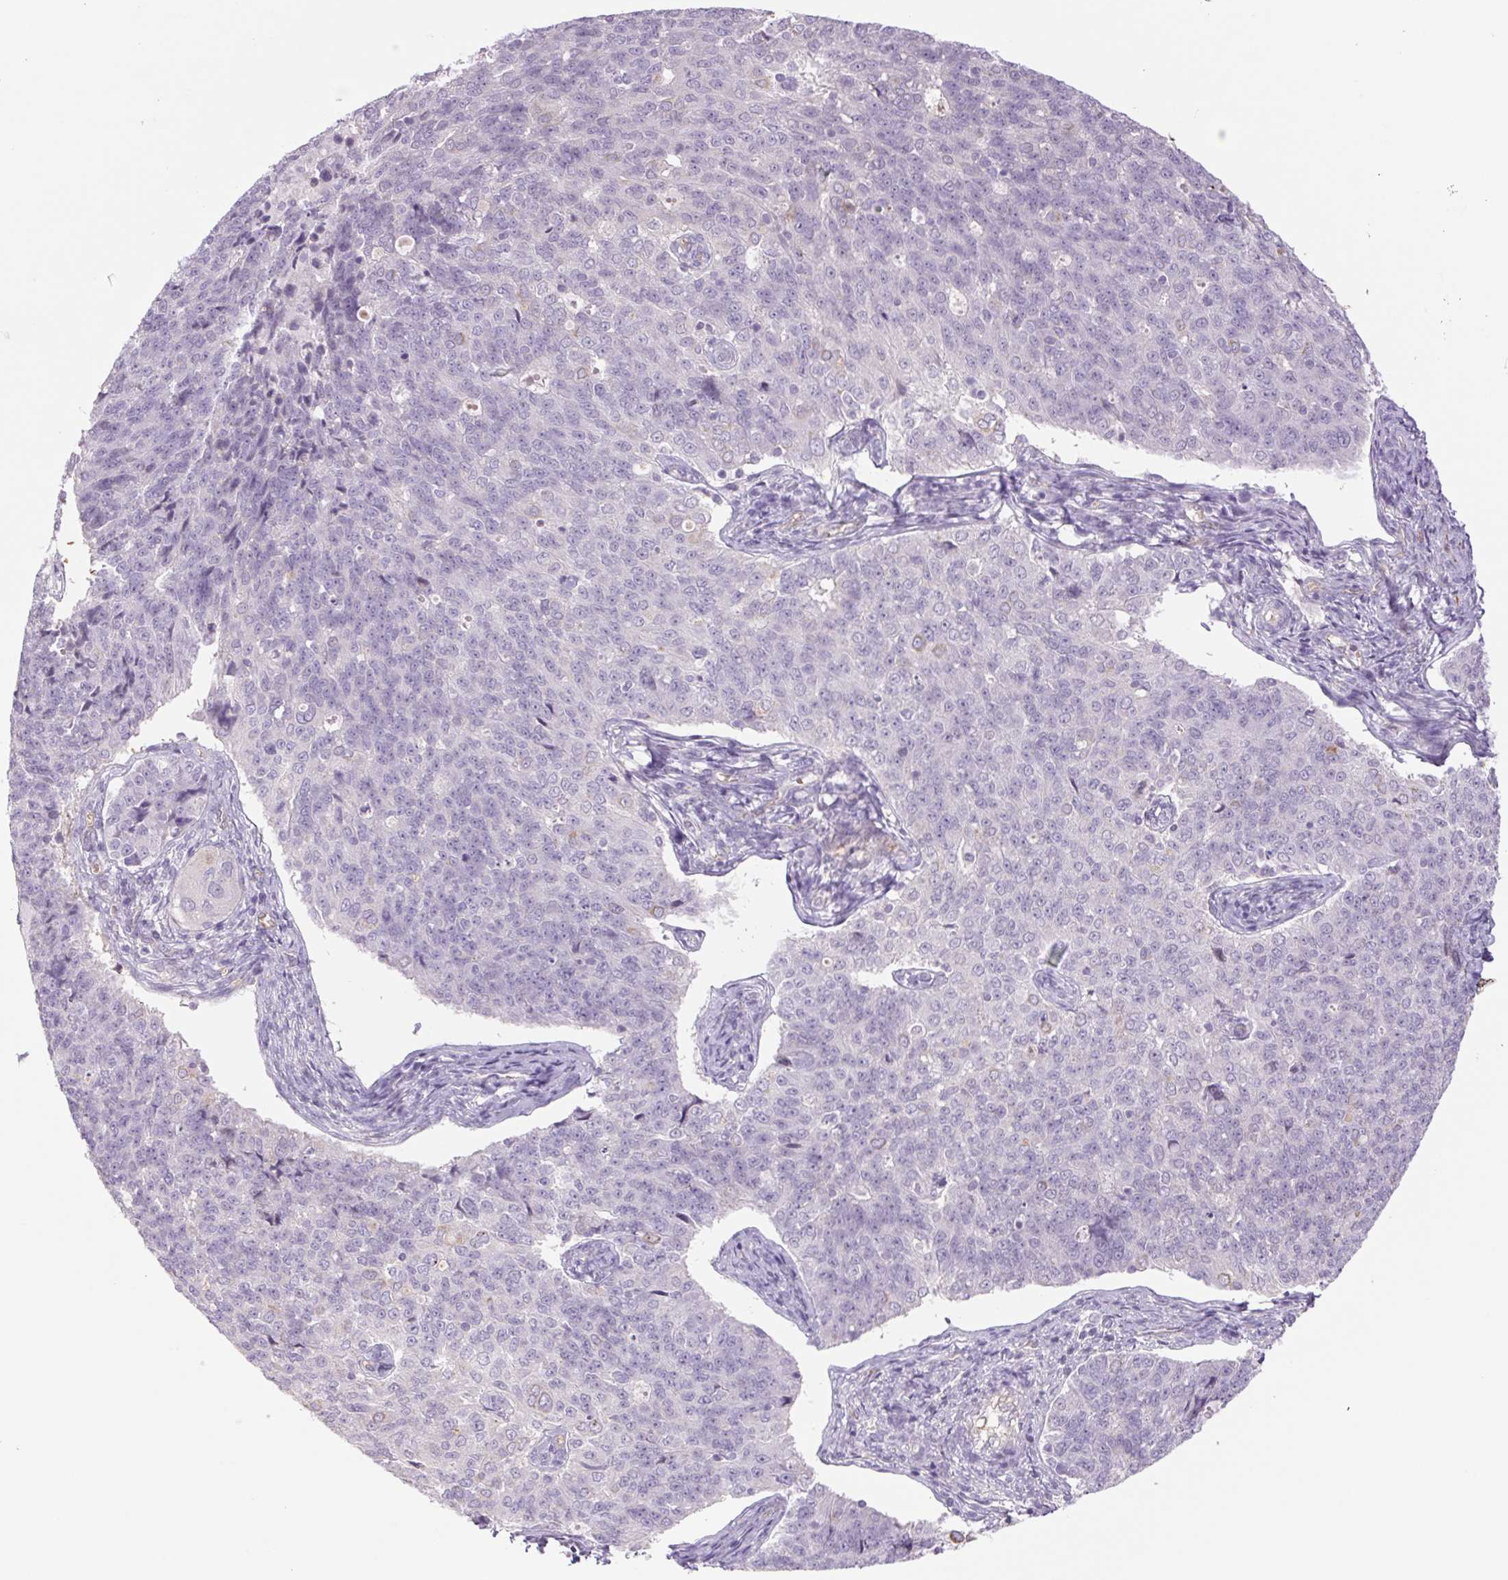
{"staining": {"intensity": "negative", "quantity": "none", "location": "none"}, "tissue": "endometrial cancer", "cell_type": "Tumor cells", "image_type": "cancer", "snomed": [{"axis": "morphology", "description": "Adenocarcinoma, NOS"}, {"axis": "topography", "description": "Endometrium"}], "caption": "Immunohistochemistry (IHC) of endometrial adenocarcinoma reveals no positivity in tumor cells.", "gene": "IGFL3", "patient": {"sex": "female", "age": 43}}